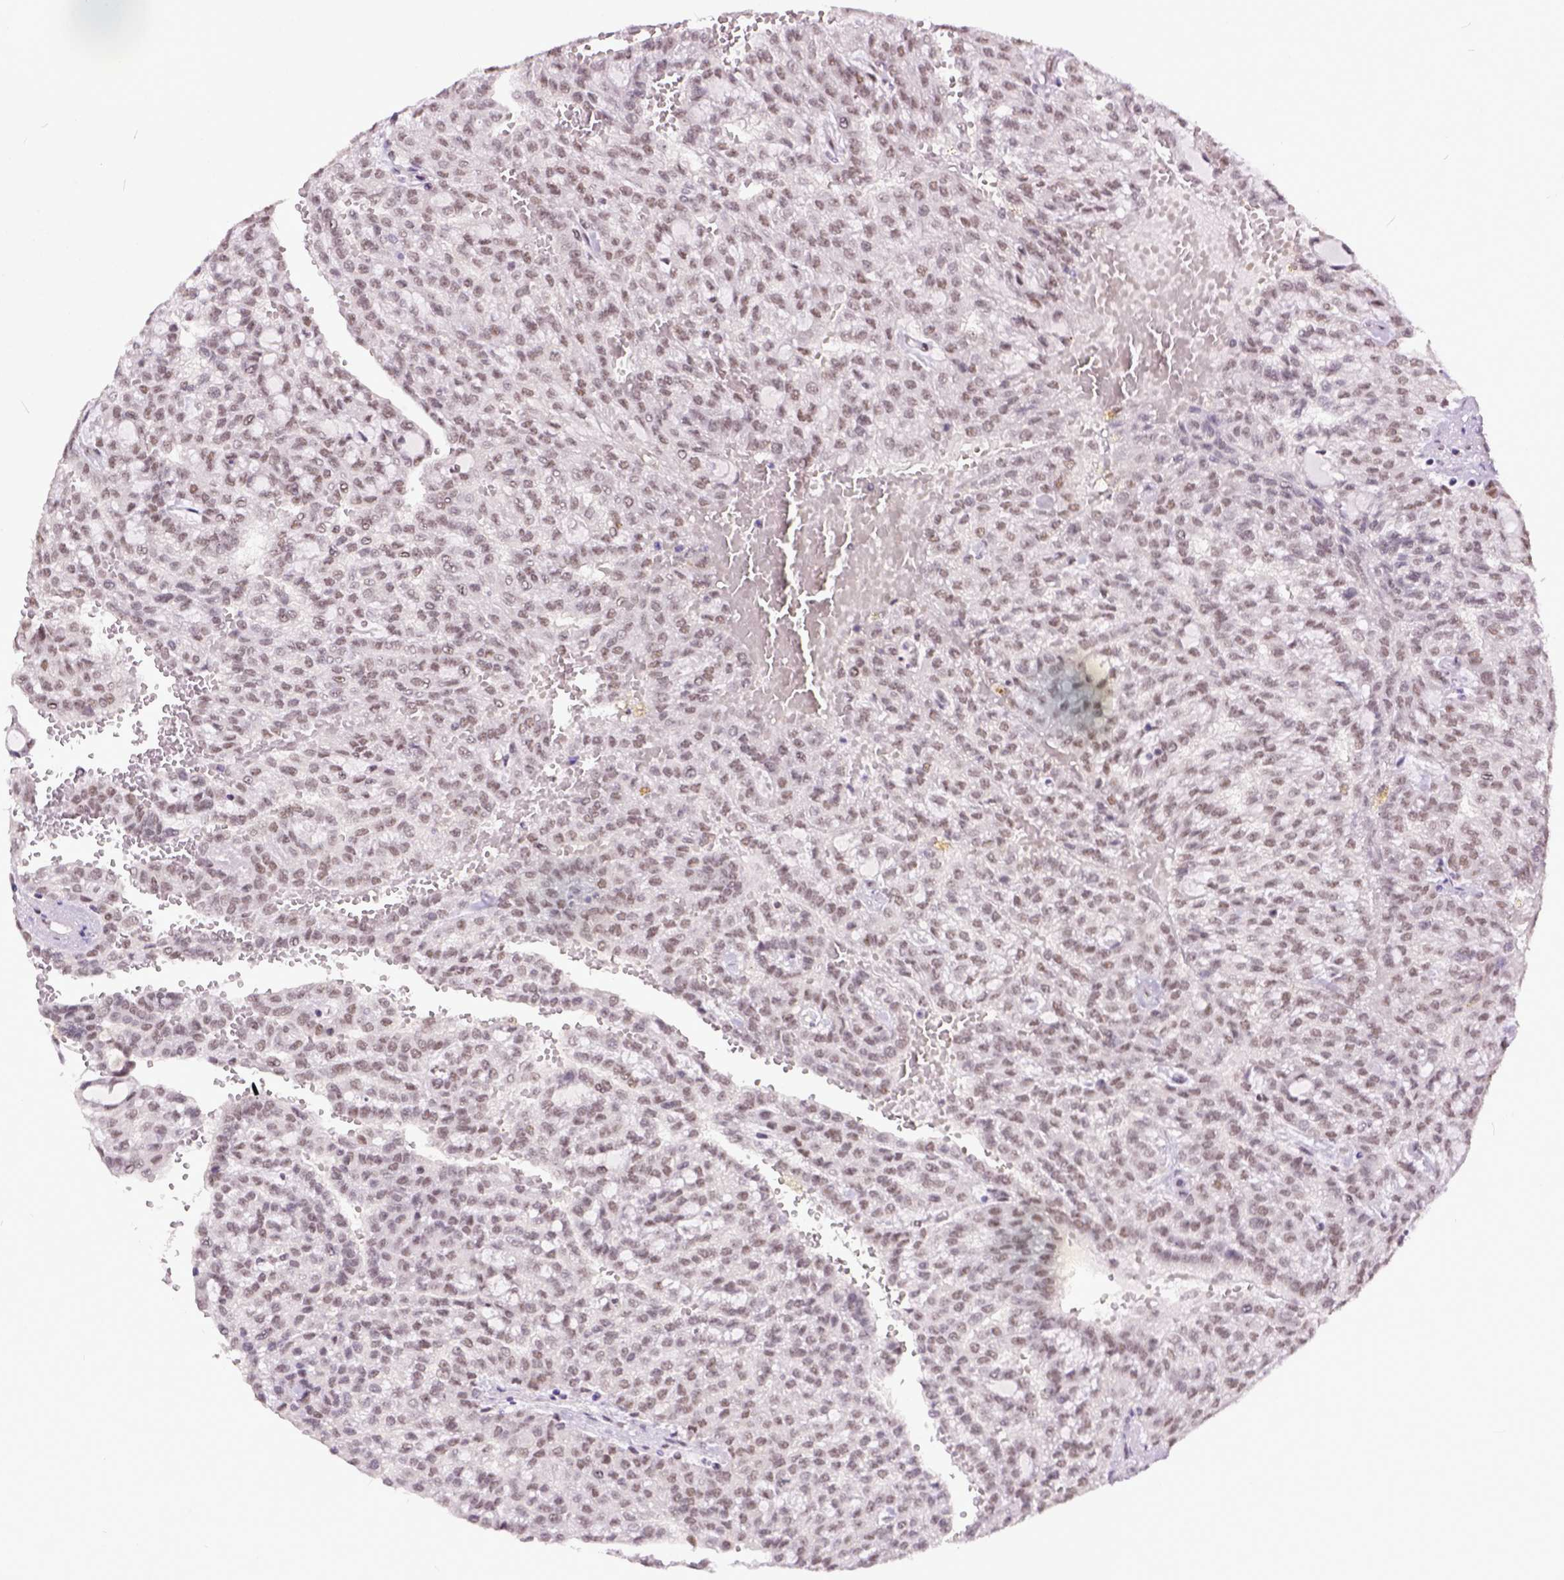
{"staining": {"intensity": "weak", "quantity": ">75%", "location": "nuclear"}, "tissue": "renal cancer", "cell_type": "Tumor cells", "image_type": "cancer", "snomed": [{"axis": "morphology", "description": "Adenocarcinoma, NOS"}, {"axis": "topography", "description": "Kidney"}], "caption": "Adenocarcinoma (renal) stained for a protein (brown) shows weak nuclear positive positivity in about >75% of tumor cells.", "gene": "ERCC1", "patient": {"sex": "male", "age": 63}}